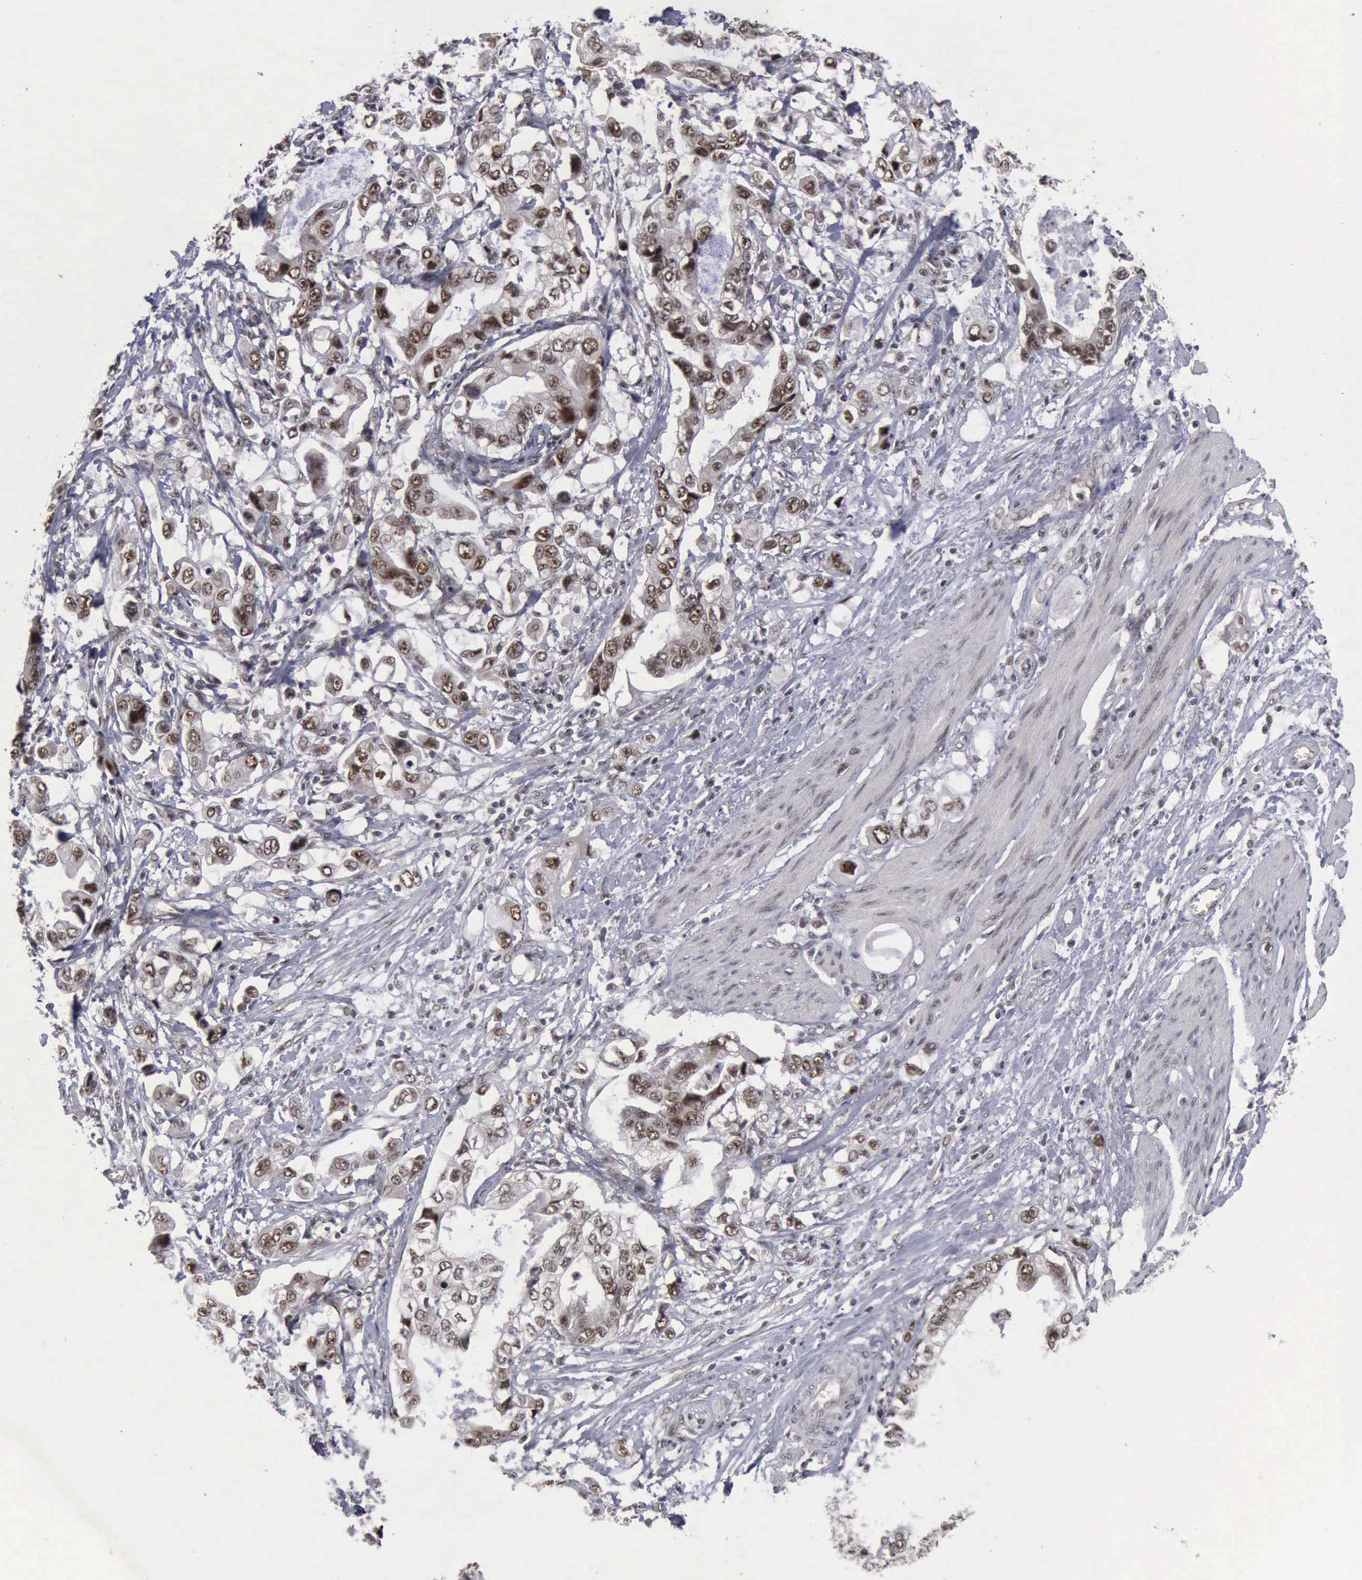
{"staining": {"intensity": "moderate", "quantity": ">75%", "location": "cytoplasmic/membranous,nuclear"}, "tissue": "stomach cancer", "cell_type": "Tumor cells", "image_type": "cancer", "snomed": [{"axis": "morphology", "description": "Adenocarcinoma, NOS"}, {"axis": "topography", "description": "Pancreas"}, {"axis": "topography", "description": "Stomach, upper"}], "caption": "Protein staining of stomach adenocarcinoma tissue reveals moderate cytoplasmic/membranous and nuclear positivity in about >75% of tumor cells.", "gene": "ATM", "patient": {"sex": "male", "age": 77}}